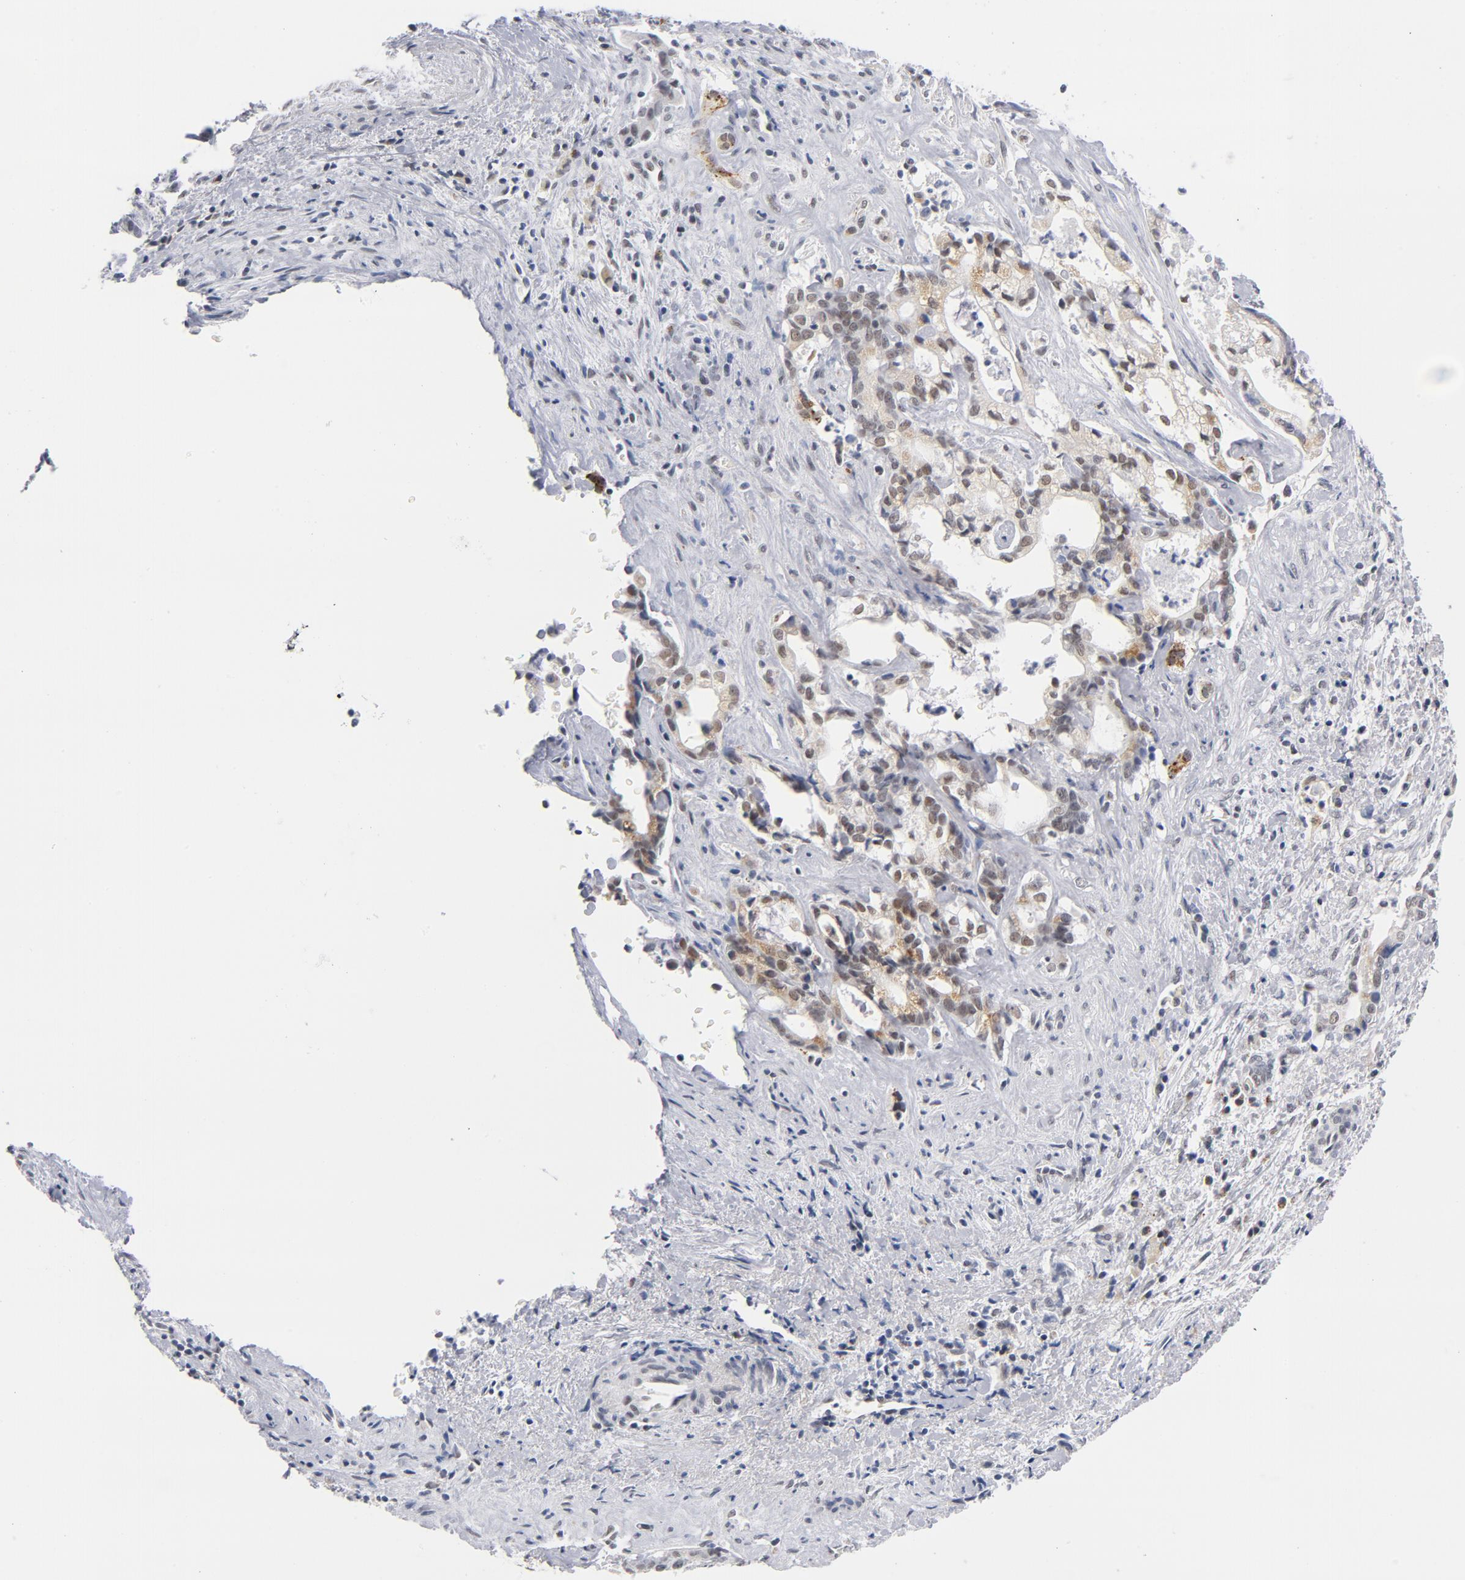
{"staining": {"intensity": "moderate", "quantity": "25%-75%", "location": "cytoplasmic/membranous,nuclear"}, "tissue": "liver cancer", "cell_type": "Tumor cells", "image_type": "cancer", "snomed": [{"axis": "morphology", "description": "Cholangiocarcinoma"}, {"axis": "topography", "description": "Liver"}], "caption": "Tumor cells show medium levels of moderate cytoplasmic/membranous and nuclear positivity in approximately 25%-75% of cells in human liver cancer.", "gene": "BAP1", "patient": {"sex": "male", "age": 57}}